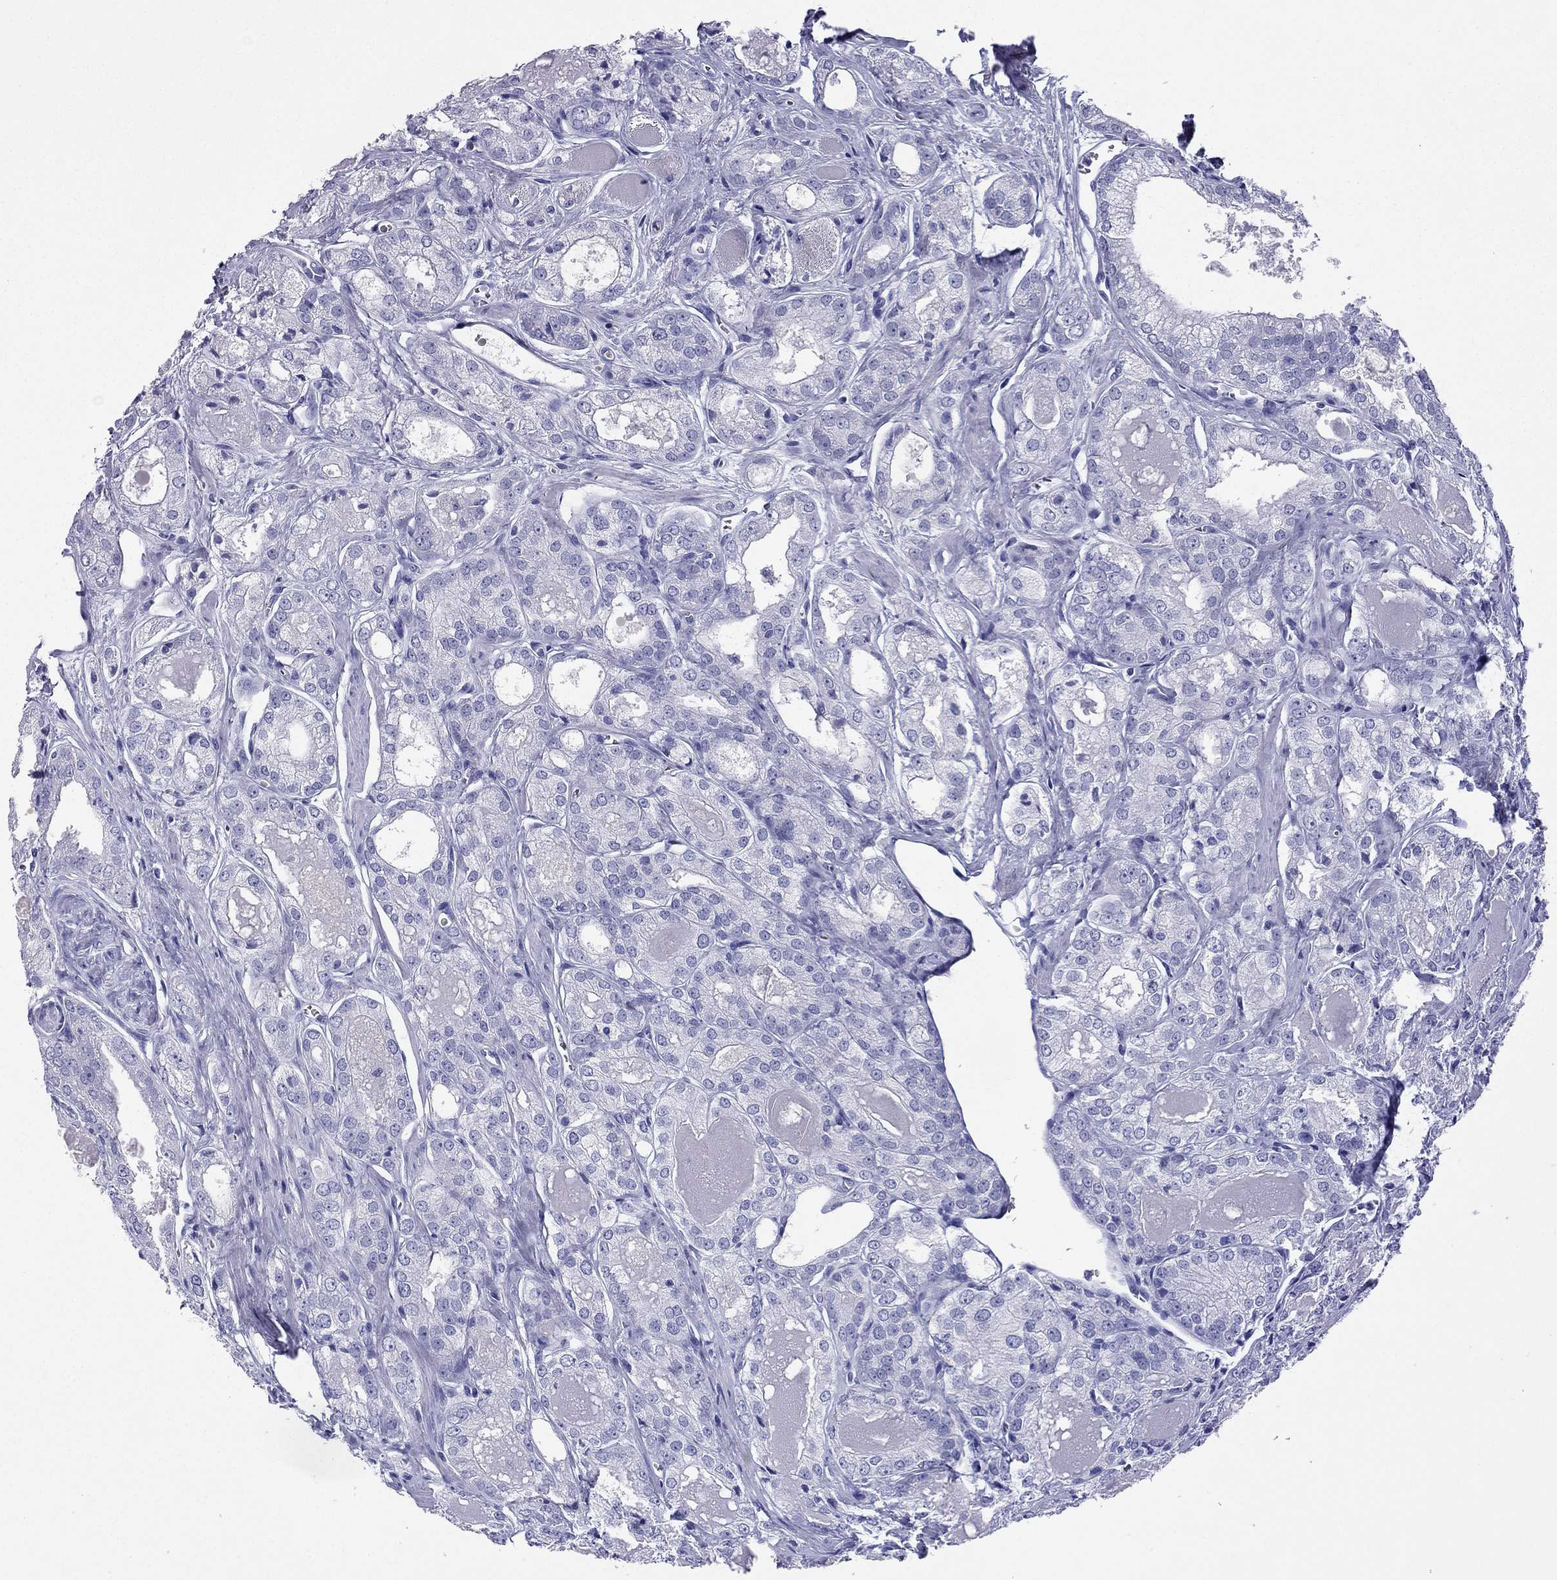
{"staining": {"intensity": "negative", "quantity": "none", "location": "none"}, "tissue": "prostate cancer", "cell_type": "Tumor cells", "image_type": "cancer", "snomed": [{"axis": "morphology", "description": "Adenocarcinoma, NOS"}, {"axis": "morphology", "description": "Adenocarcinoma, High grade"}, {"axis": "topography", "description": "Prostate"}], "caption": "Tumor cells are negative for protein expression in human high-grade adenocarcinoma (prostate).", "gene": "NPTX1", "patient": {"sex": "male", "age": 70}}